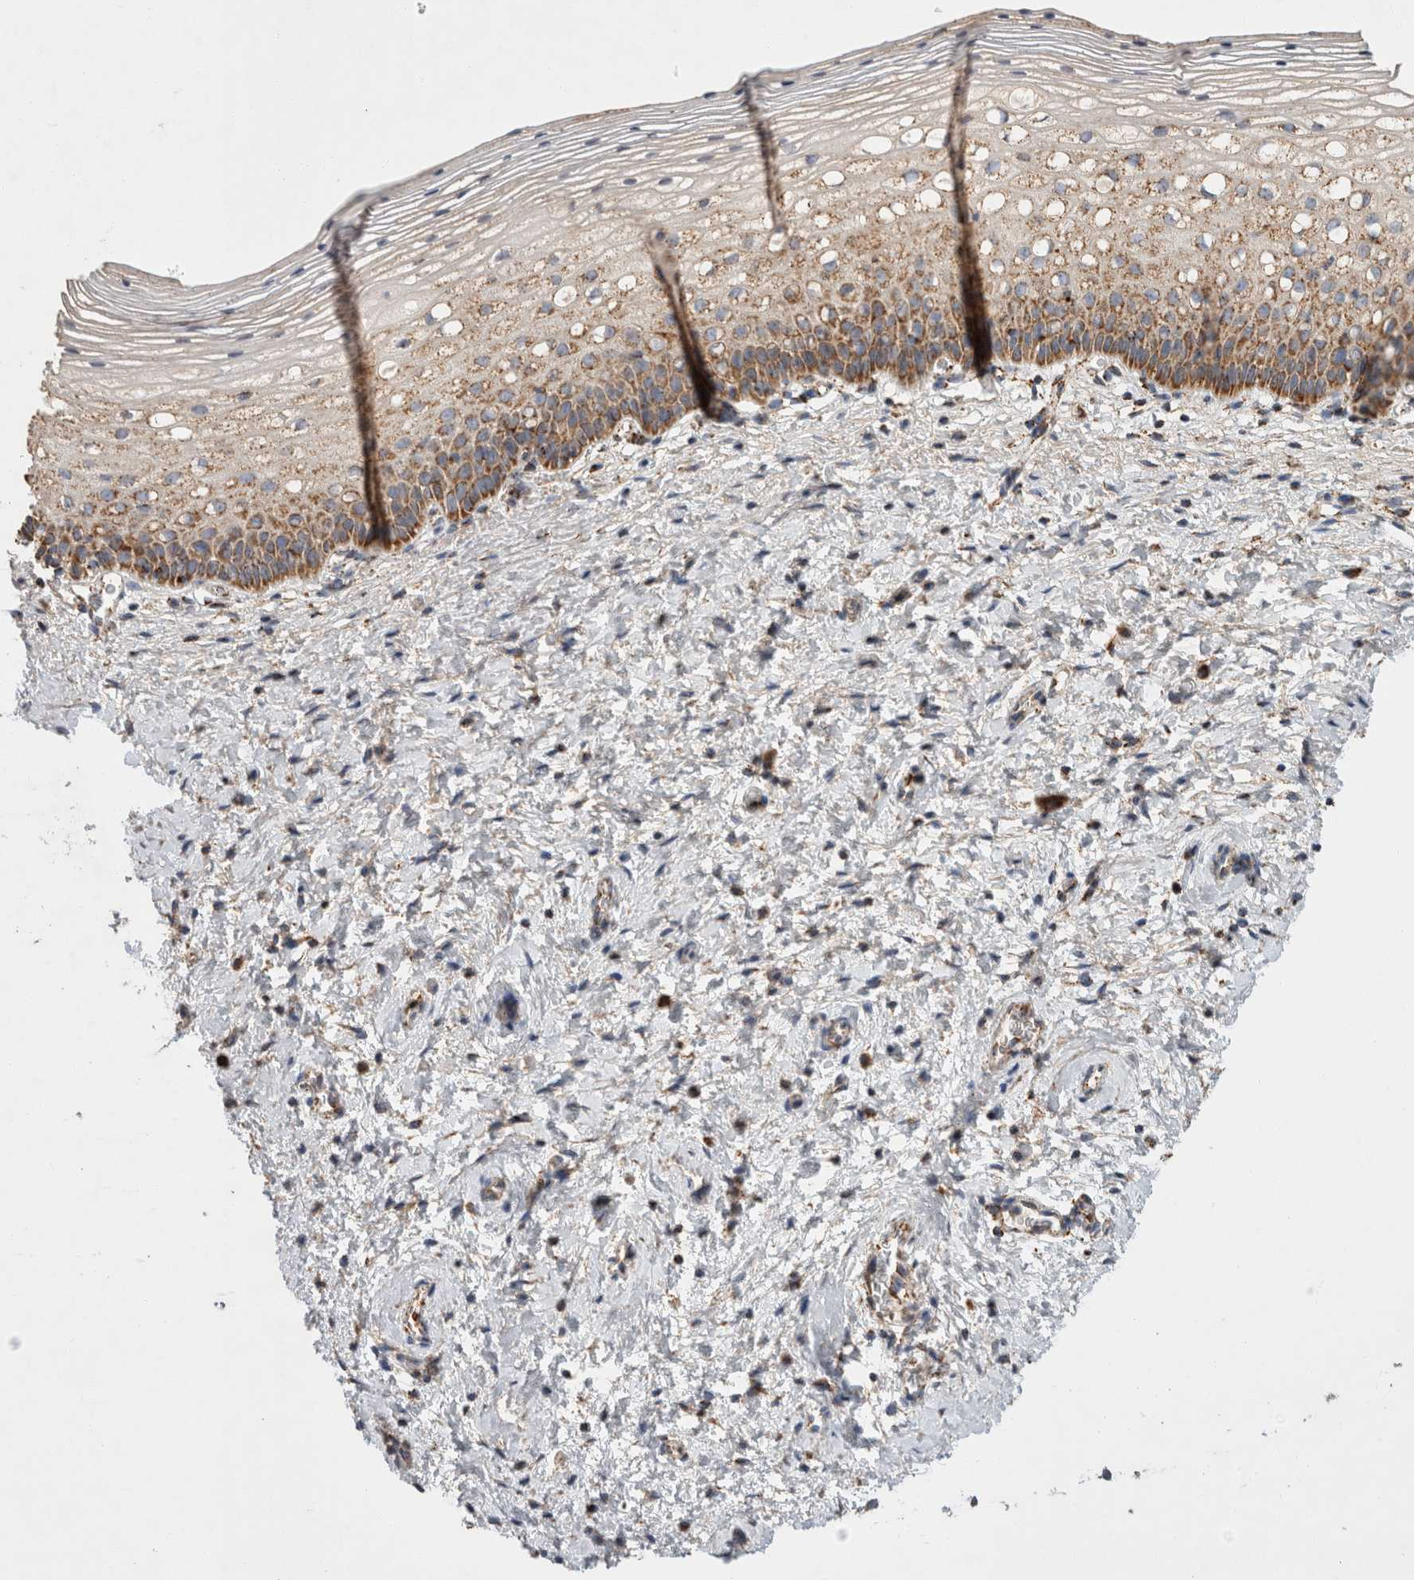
{"staining": {"intensity": "strong", "quantity": ">75%", "location": "cytoplasmic/membranous"}, "tissue": "cervix", "cell_type": "Squamous epithelial cells", "image_type": "normal", "snomed": [{"axis": "morphology", "description": "Normal tissue, NOS"}, {"axis": "topography", "description": "Cervix"}], "caption": "Protein expression analysis of benign human cervix reveals strong cytoplasmic/membranous positivity in approximately >75% of squamous epithelial cells. (Stains: DAB in brown, nuclei in blue, Microscopy: brightfield microscopy at high magnification).", "gene": "IARS2", "patient": {"sex": "female", "age": 72}}